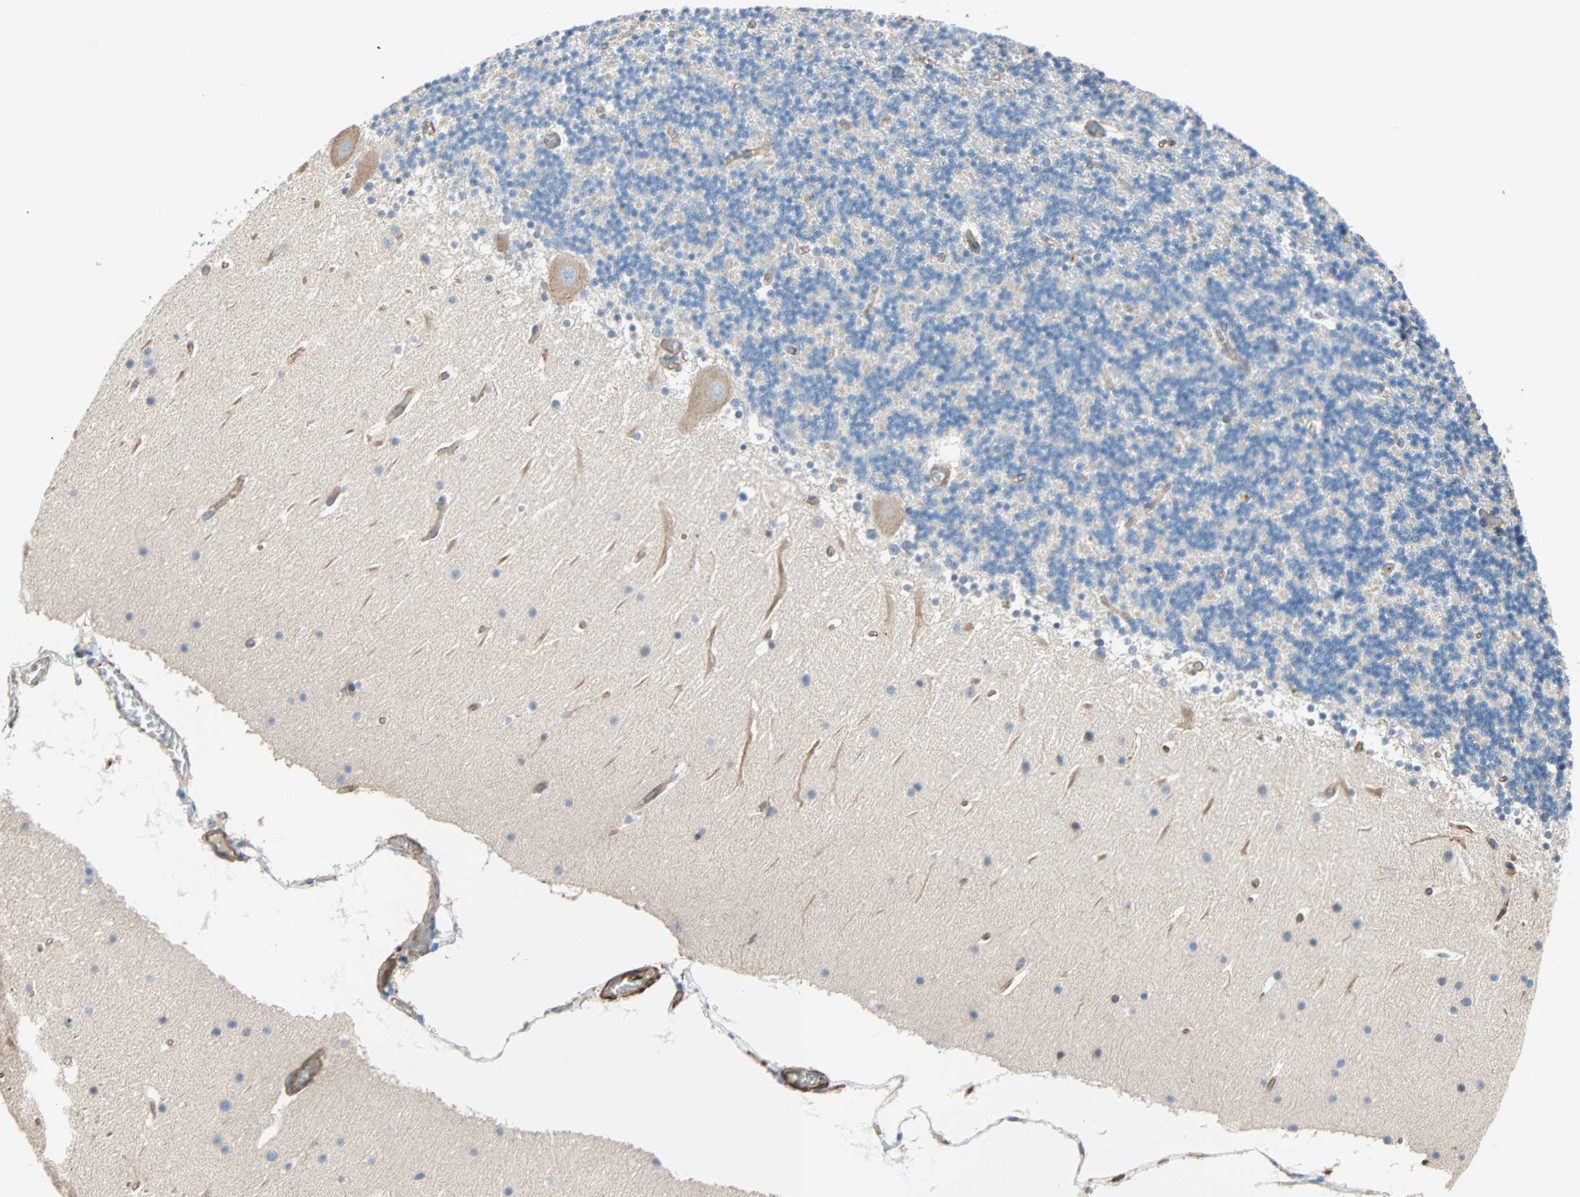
{"staining": {"intensity": "negative", "quantity": "none", "location": "none"}, "tissue": "cerebellum", "cell_type": "Cells in granular layer", "image_type": "normal", "snomed": [{"axis": "morphology", "description": "Normal tissue, NOS"}, {"axis": "topography", "description": "Cerebellum"}], "caption": "This is an immunohistochemistry (IHC) histopathology image of benign human cerebellum. There is no positivity in cells in granular layer.", "gene": "GALNT10", "patient": {"sex": "male", "age": 45}}